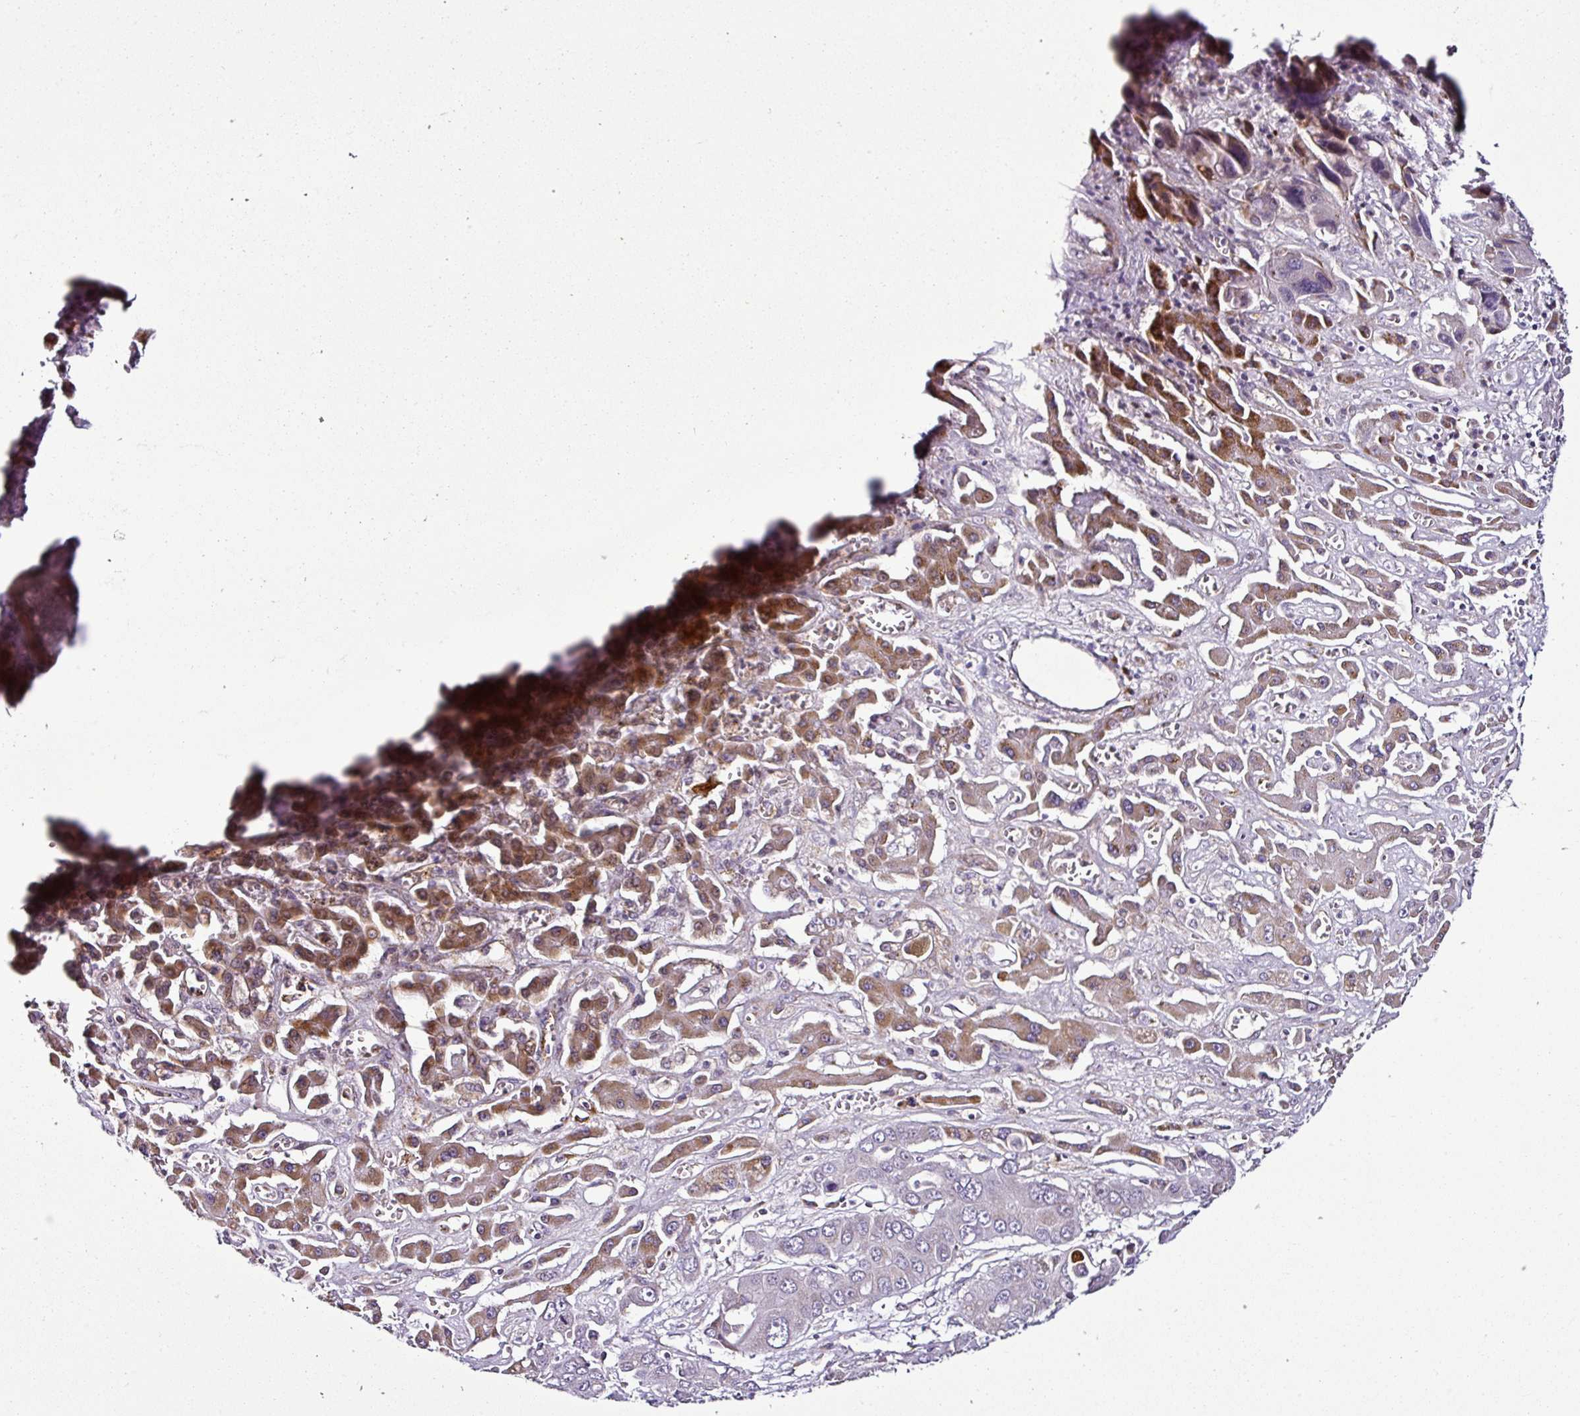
{"staining": {"intensity": "negative", "quantity": "none", "location": "none"}, "tissue": "liver cancer", "cell_type": "Tumor cells", "image_type": "cancer", "snomed": [{"axis": "morphology", "description": "Cholangiocarcinoma"}, {"axis": "topography", "description": "Liver"}], "caption": "Tumor cells show no significant staining in liver cholangiocarcinoma. The staining was performed using DAB to visualize the protein expression in brown, while the nuclei were stained in blue with hematoxylin (Magnification: 20x).", "gene": "DPAGT1", "patient": {"sex": "male", "age": 67}}